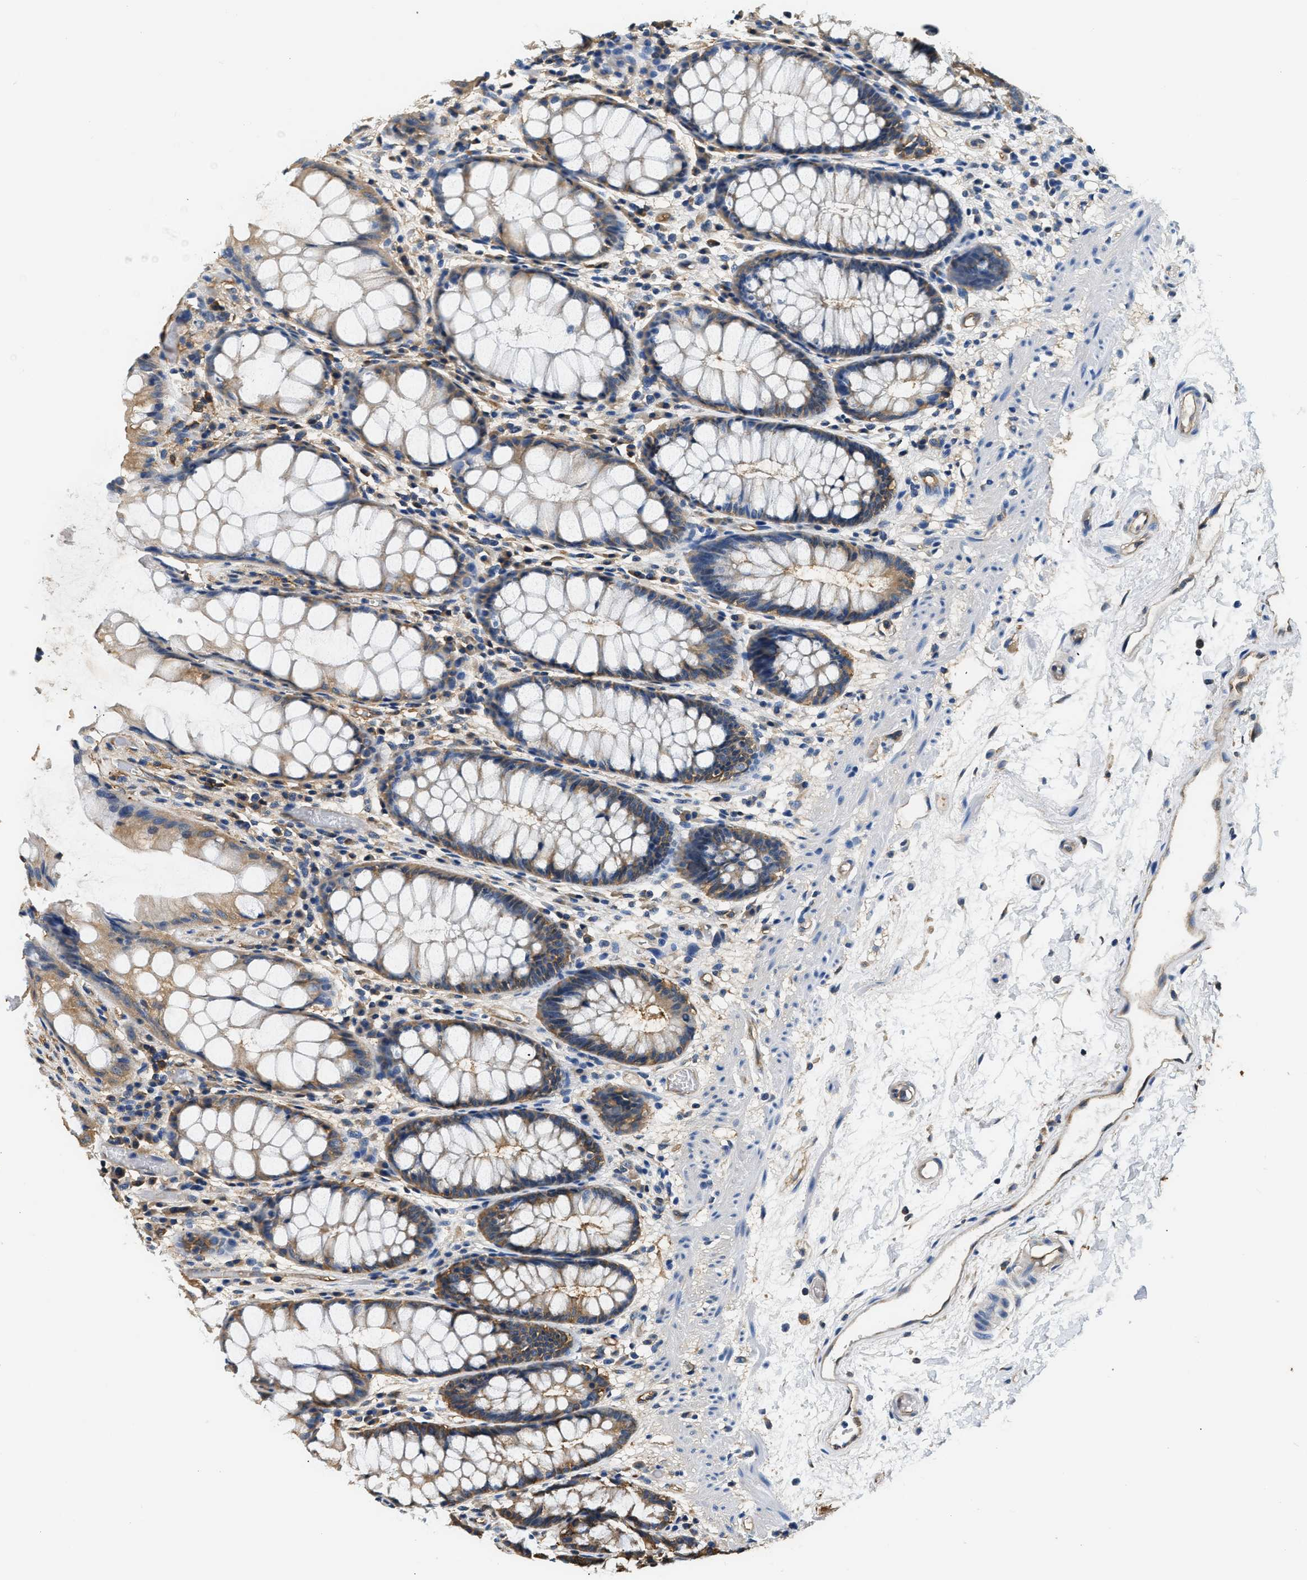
{"staining": {"intensity": "moderate", "quantity": ">75%", "location": "cytoplasmic/membranous"}, "tissue": "rectum", "cell_type": "Glandular cells", "image_type": "normal", "snomed": [{"axis": "morphology", "description": "Normal tissue, NOS"}, {"axis": "topography", "description": "Rectum"}], "caption": "Immunohistochemical staining of benign rectum shows medium levels of moderate cytoplasmic/membranous staining in about >75% of glandular cells. Using DAB (brown) and hematoxylin (blue) stains, captured at high magnification using brightfield microscopy.", "gene": "PPP2R1B", "patient": {"sex": "male", "age": 64}}